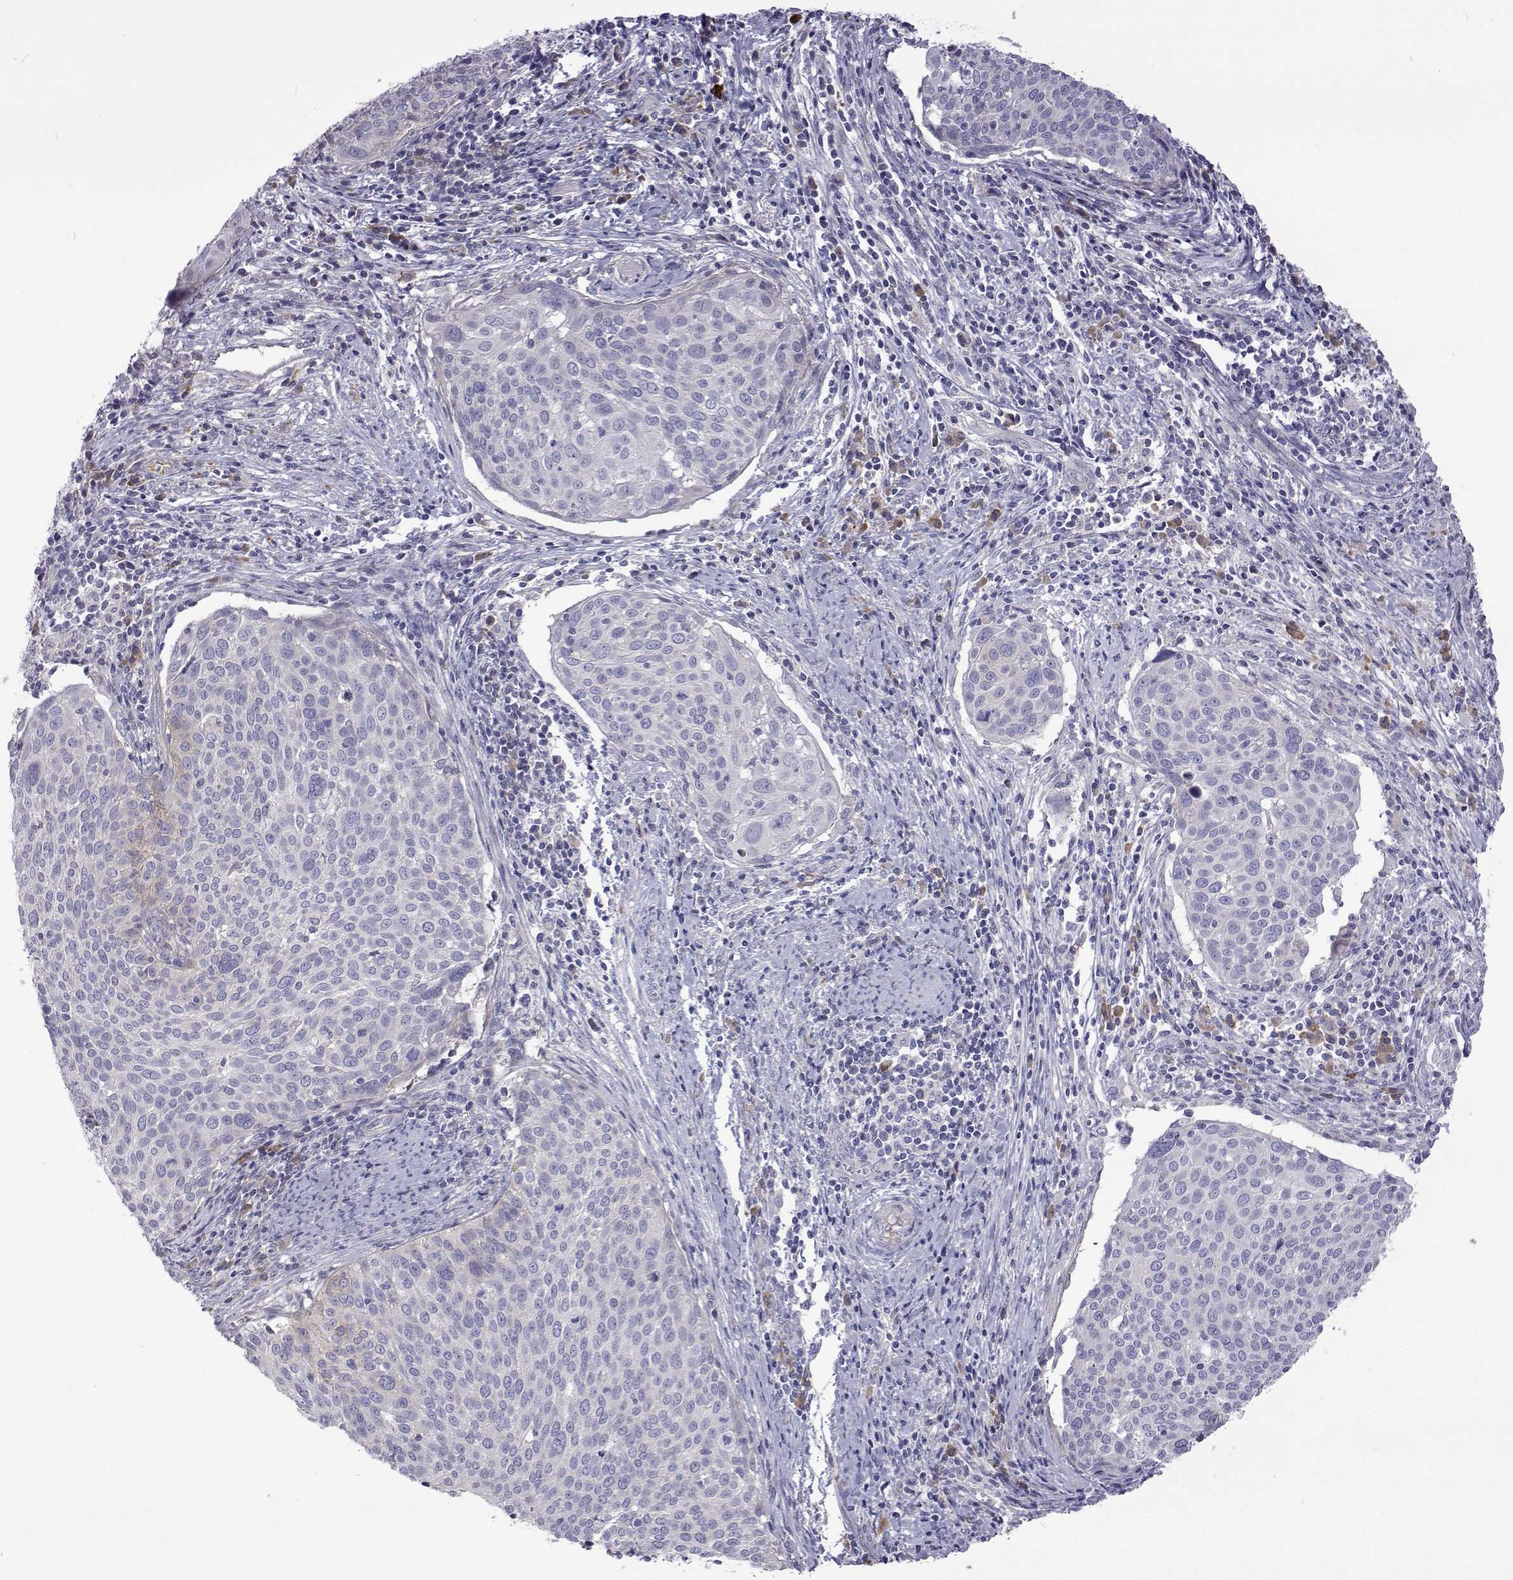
{"staining": {"intensity": "negative", "quantity": "none", "location": "none"}, "tissue": "cervical cancer", "cell_type": "Tumor cells", "image_type": "cancer", "snomed": [{"axis": "morphology", "description": "Squamous cell carcinoma, NOS"}, {"axis": "topography", "description": "Cervix"}], "caption": "This is a image of immunohistochemistry (IHC) staining of cervical cancer (squamous cell carcinoma), which shows no expression in tumor cells.", "gene": "NPR3", "patient": {"sex": "female", "age": 39}}